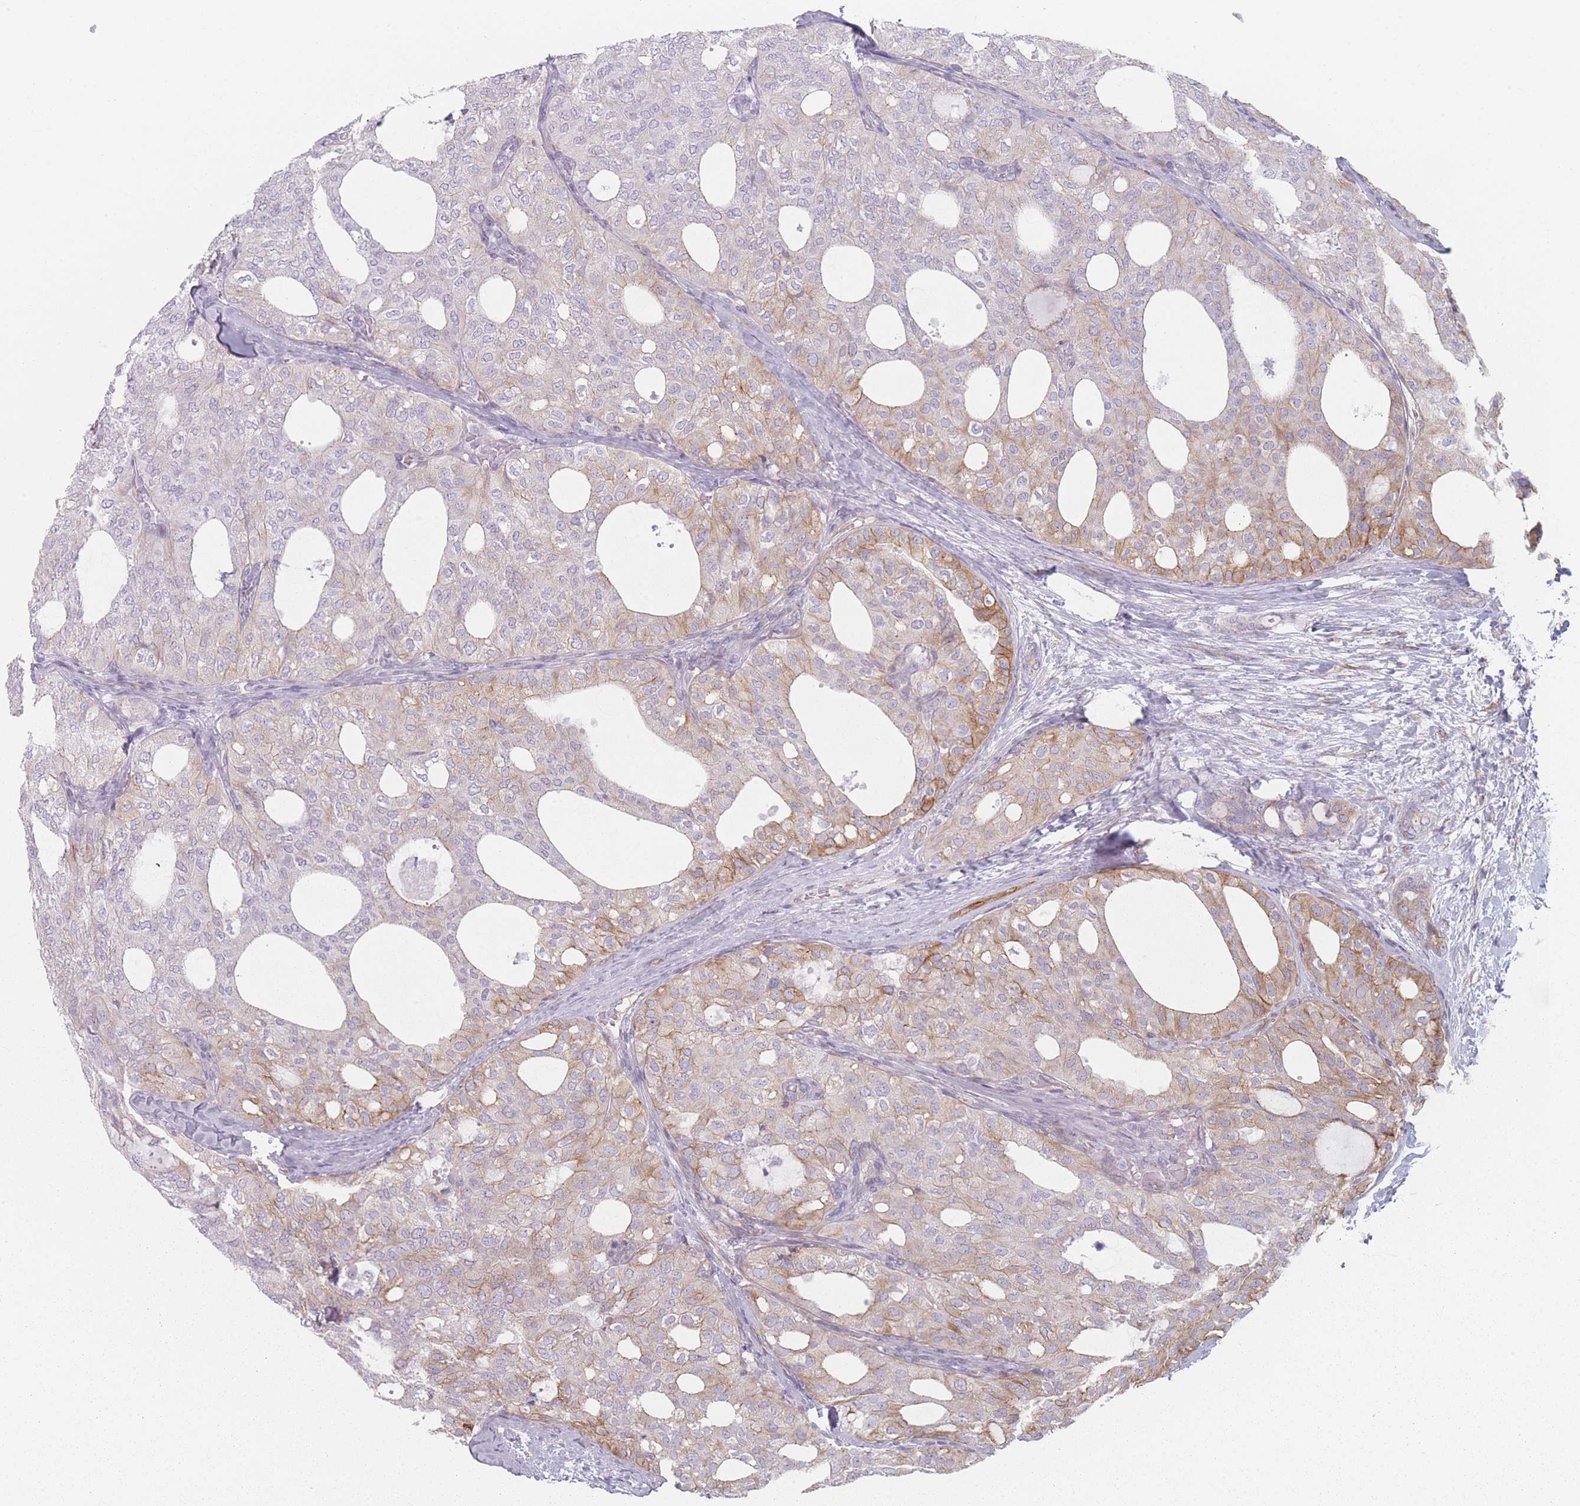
{"staining": {"intensity": "moderate", "quantity": "25%-75%", "location": "cytoplasmic/membranous"}, "tissue": "thyroid cancer", "cell_type": "Tumor cells", "image_type": "cancer", "snomed": [{"axis": "morphology", "description": "Follicular adenoma carcinoma, NOS"}, {"axis": "topography", "description": "Thyroid gland"}], "caption": "Follicular adenoma carcinoma (thyroid) tissue displays moderate cytoplasmic/membranous positivity in approximately 25%-75% of tumor cells, visualized by immunohistochemistry.", "gene": "RNF4", "patient": {"sex": "male", "age": 75}}